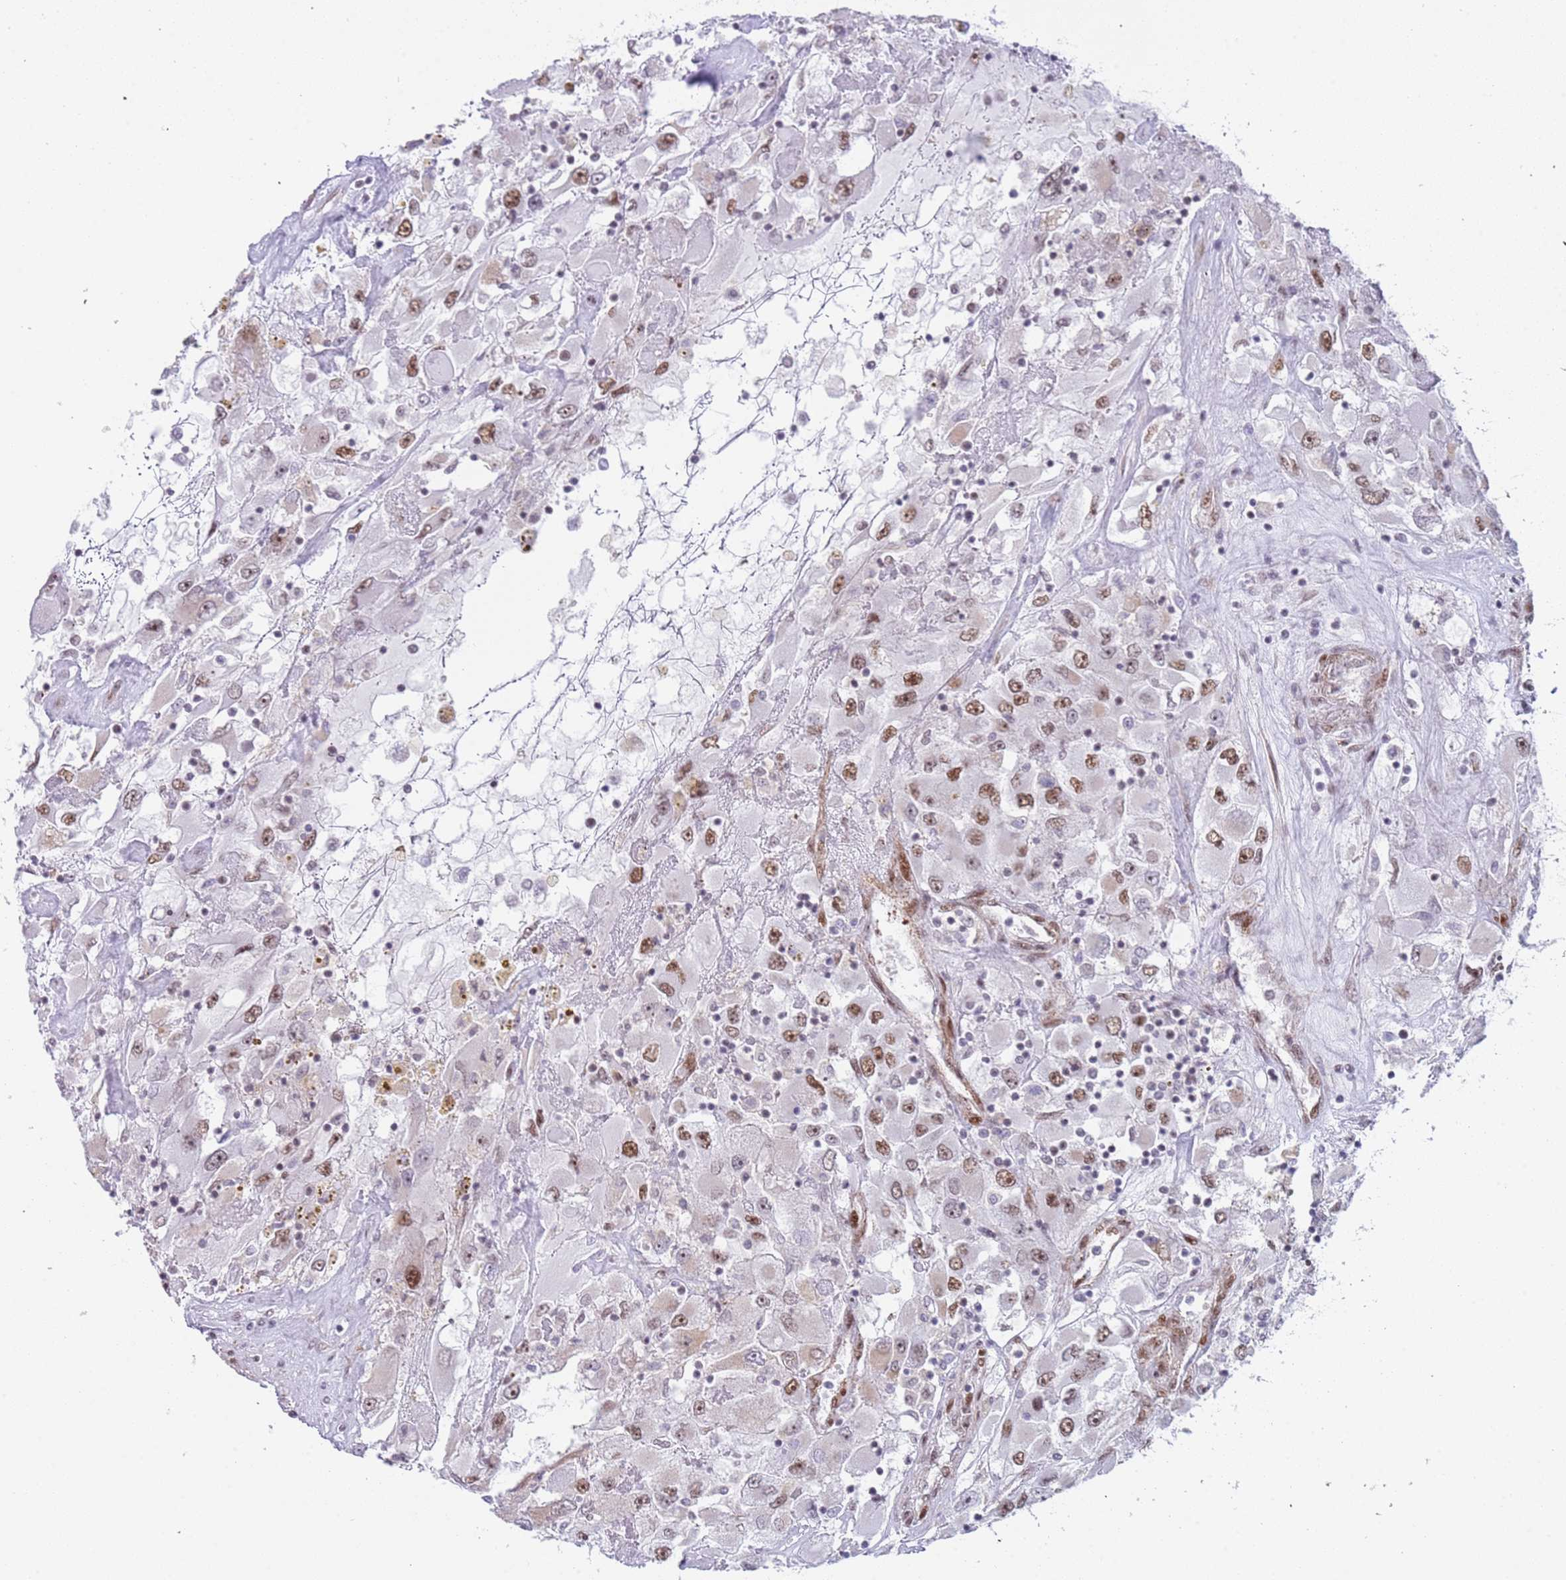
{"staining": {"intensity": "moderate", "quantity": ">75%", "location": "nuclear"}, "tissue": "renal cancer", "cell_type": "Tumor cells", "image_type": "cancer", "snomed": [{"axis": "morphology", "description": "Adenocarcinoma, NOS"}, {"axis": "topography", "description": "Kidney"}], "caption": "DAB (3,3'-diaminobenzidine) immunohistochemical staining of adenocarcinoma (renal) displays moderate nuclear protein staining in approximately >75% of tumor cells.", "gene": "LRMDA", "patient": {"sex": "female", "age": 52}}